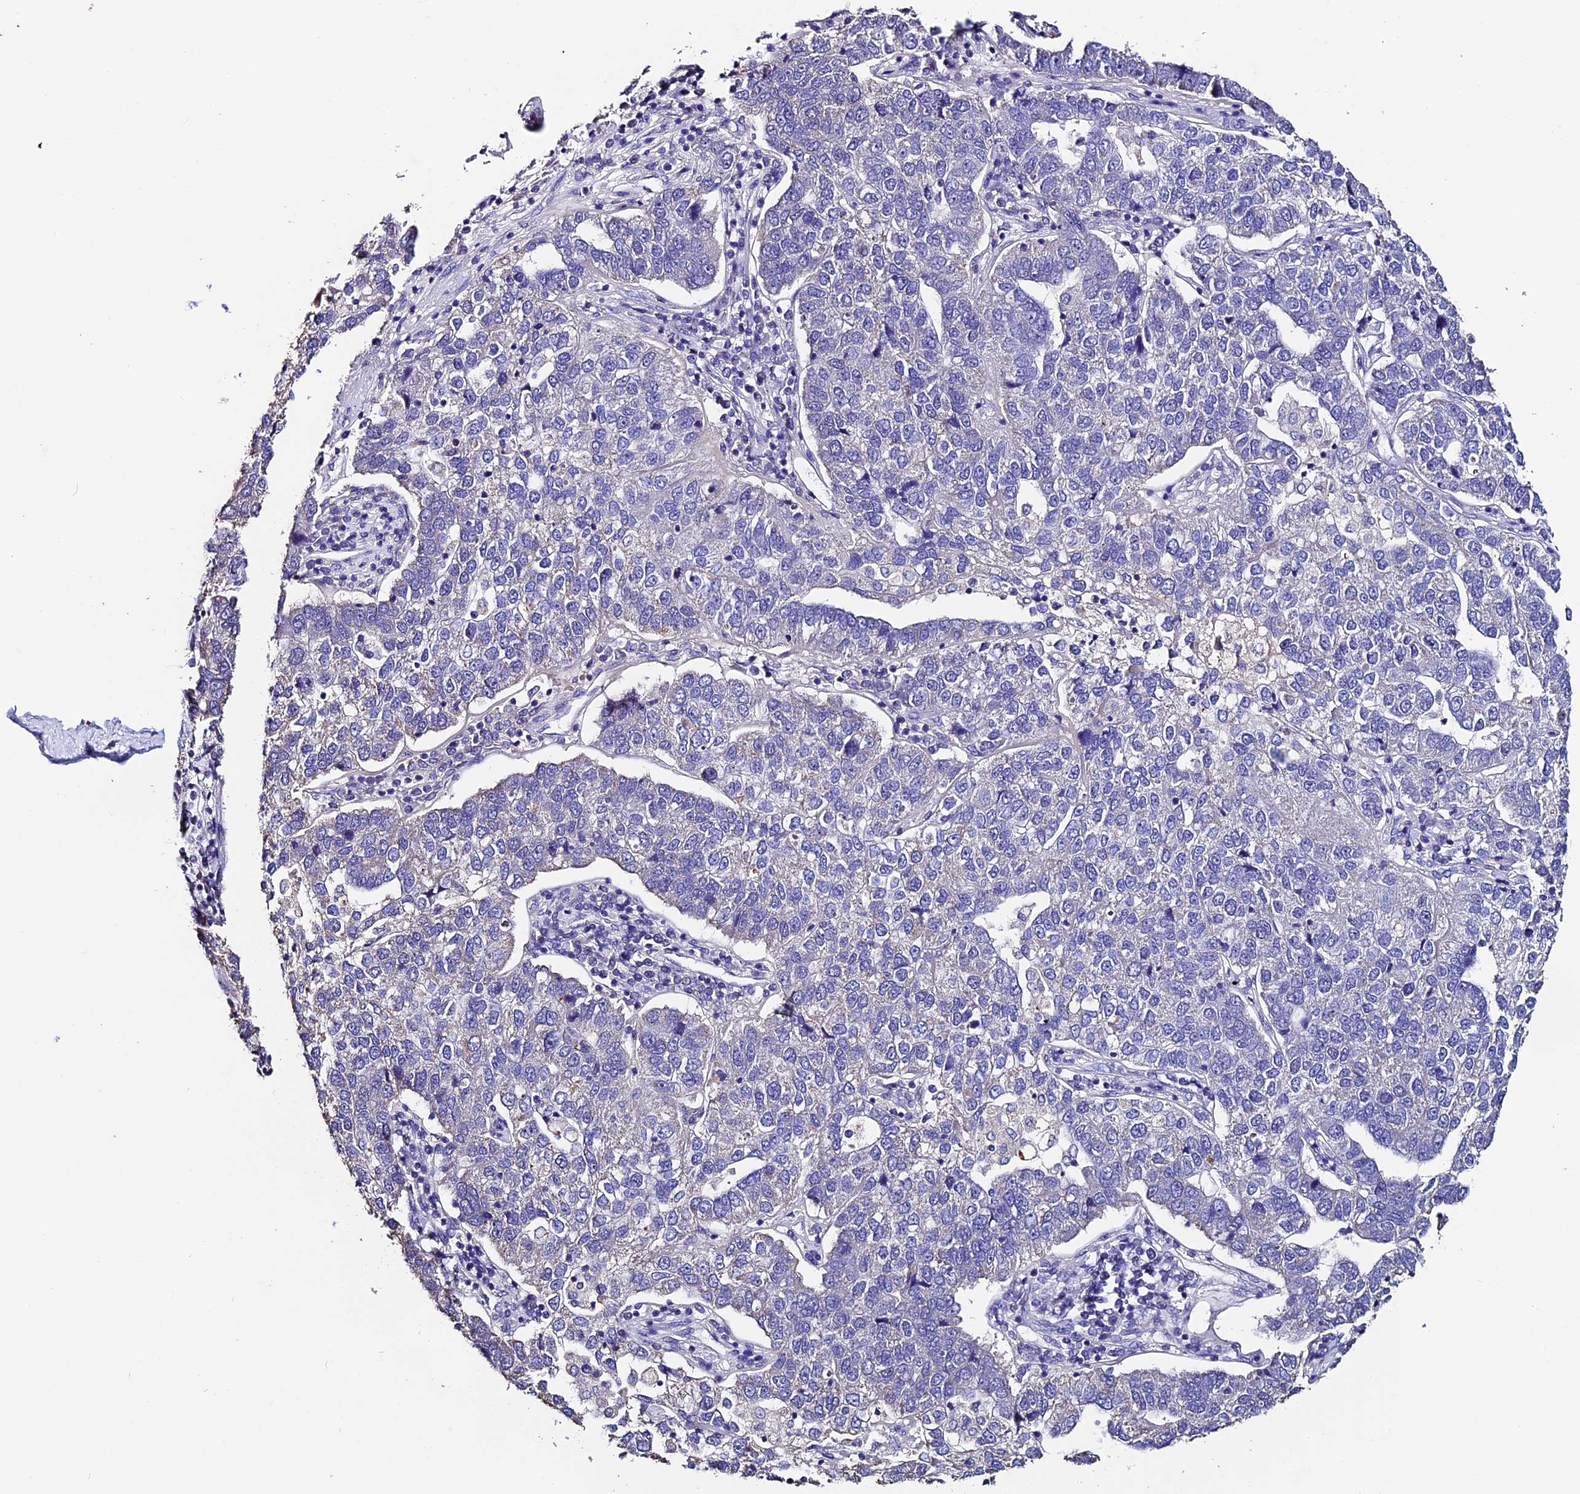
{"staining": {"intensity": "negative", "quantity": "none", "location": "none"}, "tissue": "pancreatic cancer", "cell_type": "Tumor cells", "image_type": "cancer", "snomed": [{"axis": "morphology", "description": "Adenocarcinoma, NOS"}, {"axis": "topography", "description": "Pancreas"}], "caption": "Protein analysis of pancreatic cancer (adenocarcinoma) exhibits no significant expression in tumor cells. (DAB (3,3'-diaminobenzidine) IHC with hematoxylin counter stain).", "gene": "FBXW9", "patient": {"sex": "female", "age": 61}}